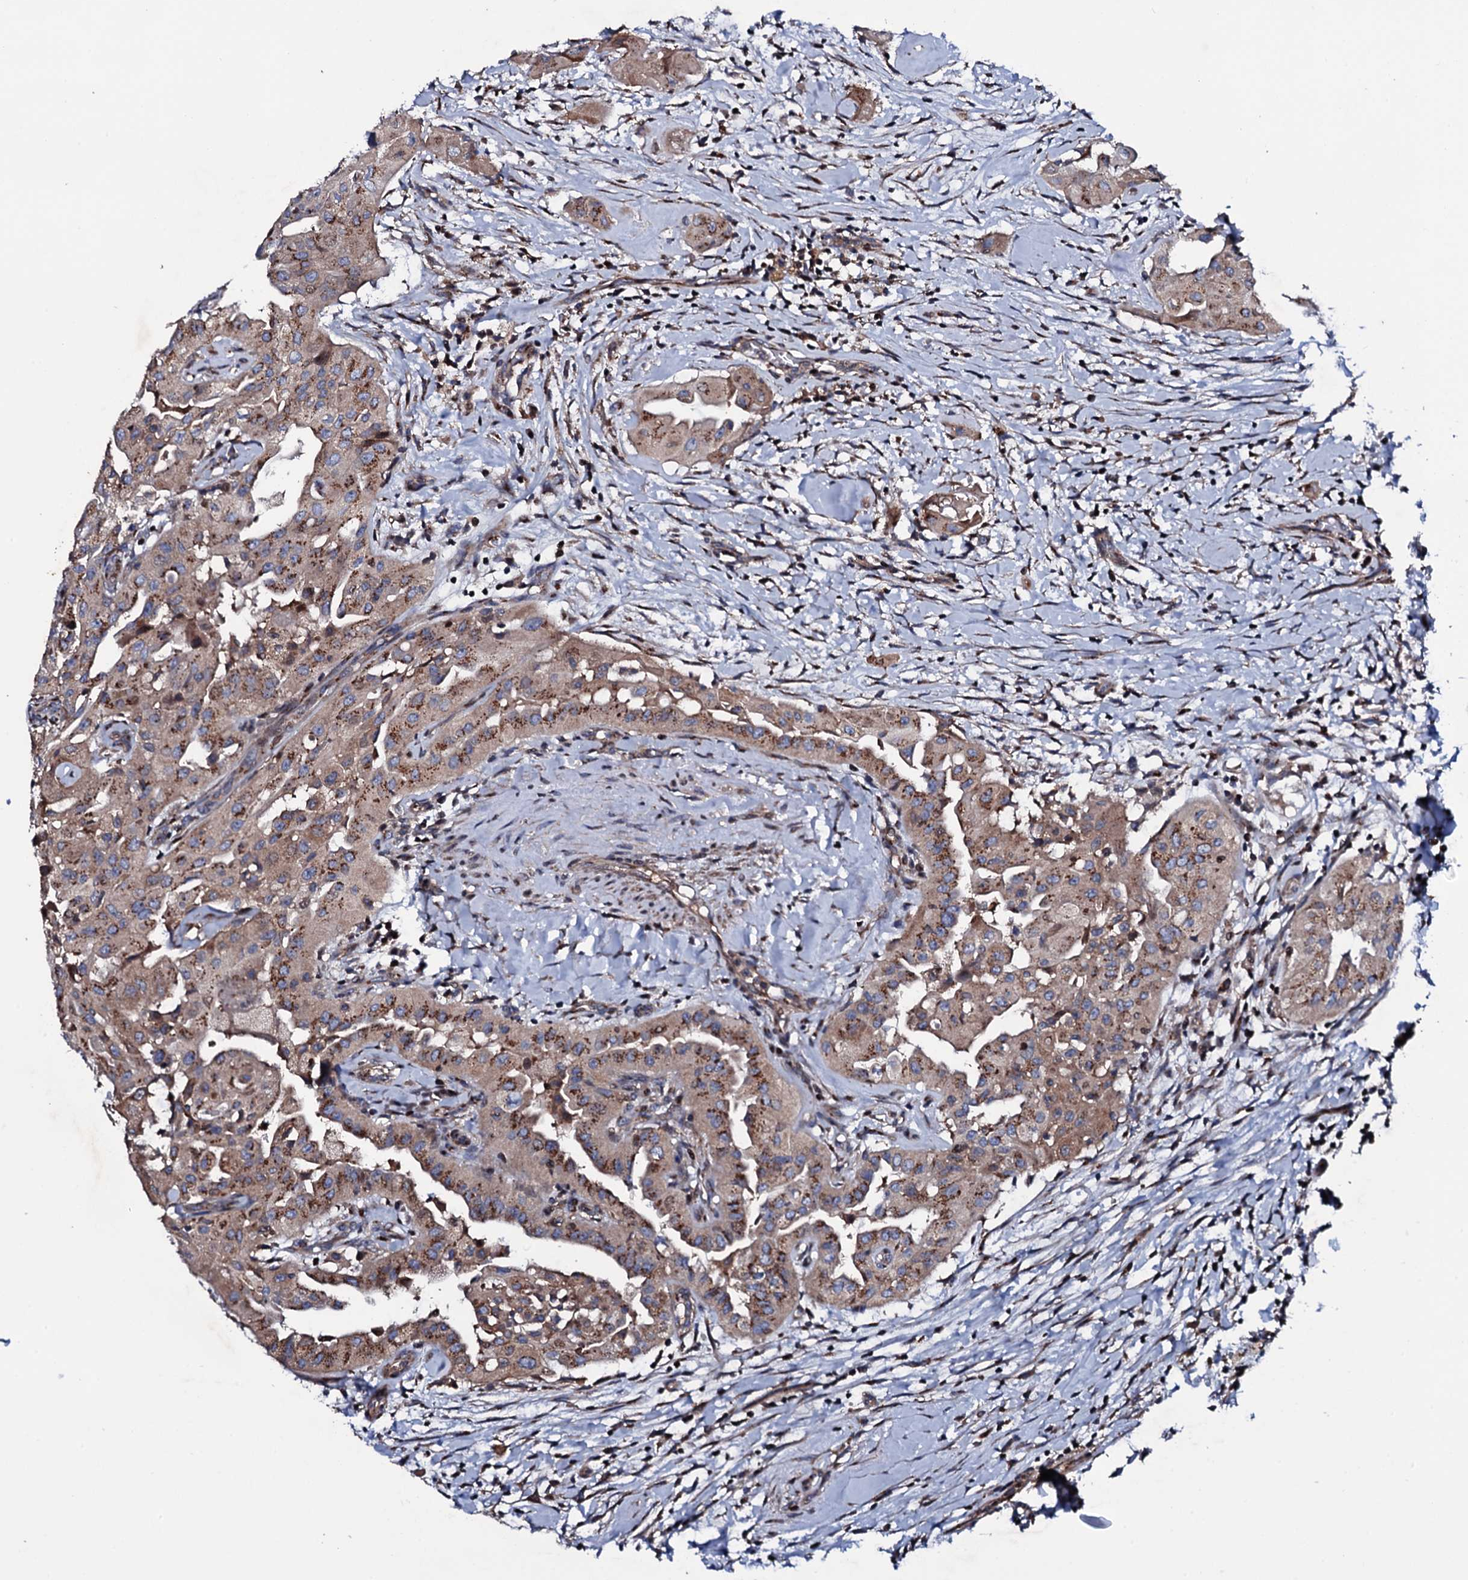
{"staining": {"intensity": "moderate", "quantity": ">75%", "location": "cytoplasmic/membranous"}, "tissue": "thyroid cancer", "cell_type": "Tumor cells", "image_type": "cancer", "snomed": [{"axis": "morphology", "description": "Papillary adenocarcinoma, NOS"}, {"axis": "topography", "description": "Thyroid gland"}], "caption": "Immunohistochemical staining of human papillary adenocarcinoma (thyroid) reveals medium levels of moderate cytoplasmic/membranous expression in about >75% of tumor cells. (DAB IHC with brightfield microscopy, high magnification).", "gene": "PLET1", "patient": {"sex": "female", "age": 59}}